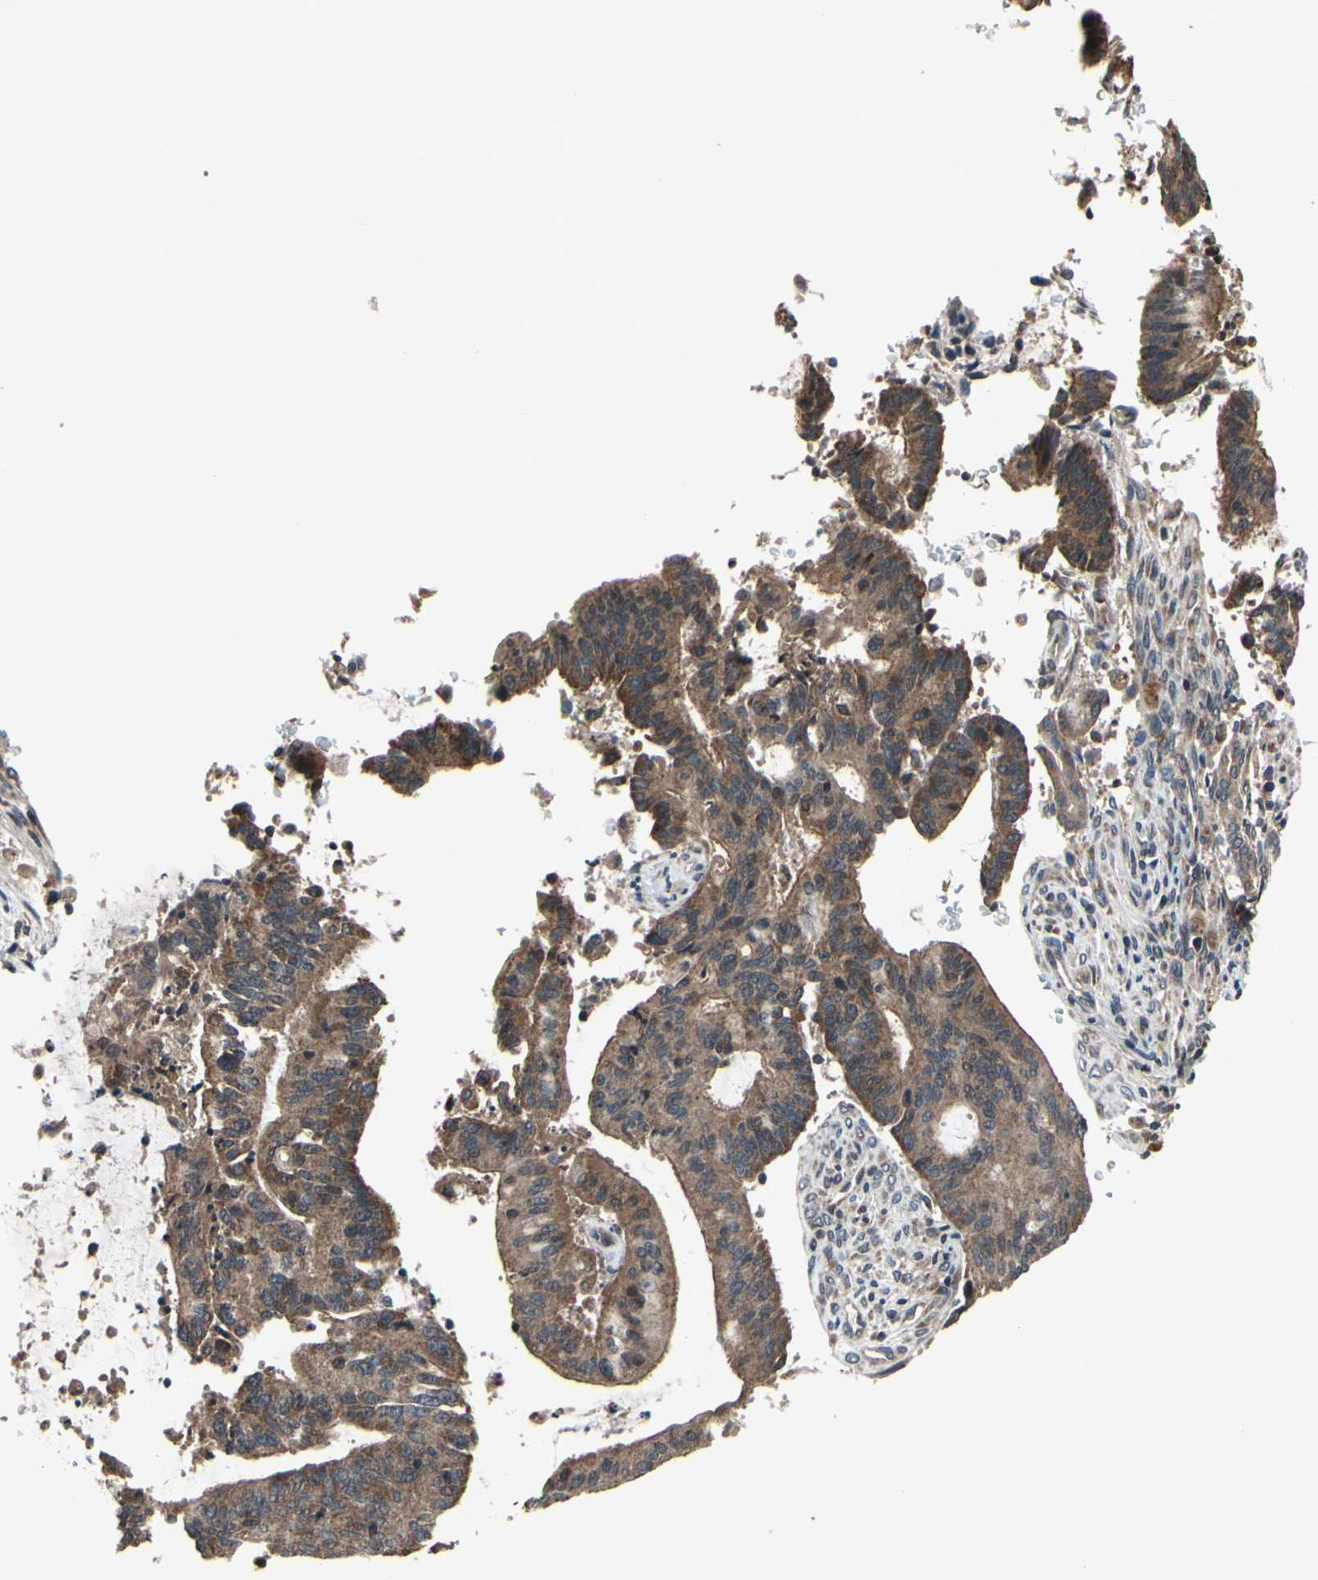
{"staining": {"intensity": "moderate", "quantity": ">75%", "location": "cytoplasmic/membranous"}, "tissue": "liver cancer", "cell_type": "Tumor cells", "image_type": "cancer", "snomed": [{"axis": "morphology", "description": "Cholangiocarcinoma"}, {"axis": "topography", "description": "Liver"}], "caption": "Moderate cytoplasmic/membranous protein staining is present in about >75% of tumor cells in cholangiocarcinoma (liver).", "gene": "MBTPS2", "patient": {"sex": "female", "age": 73}}